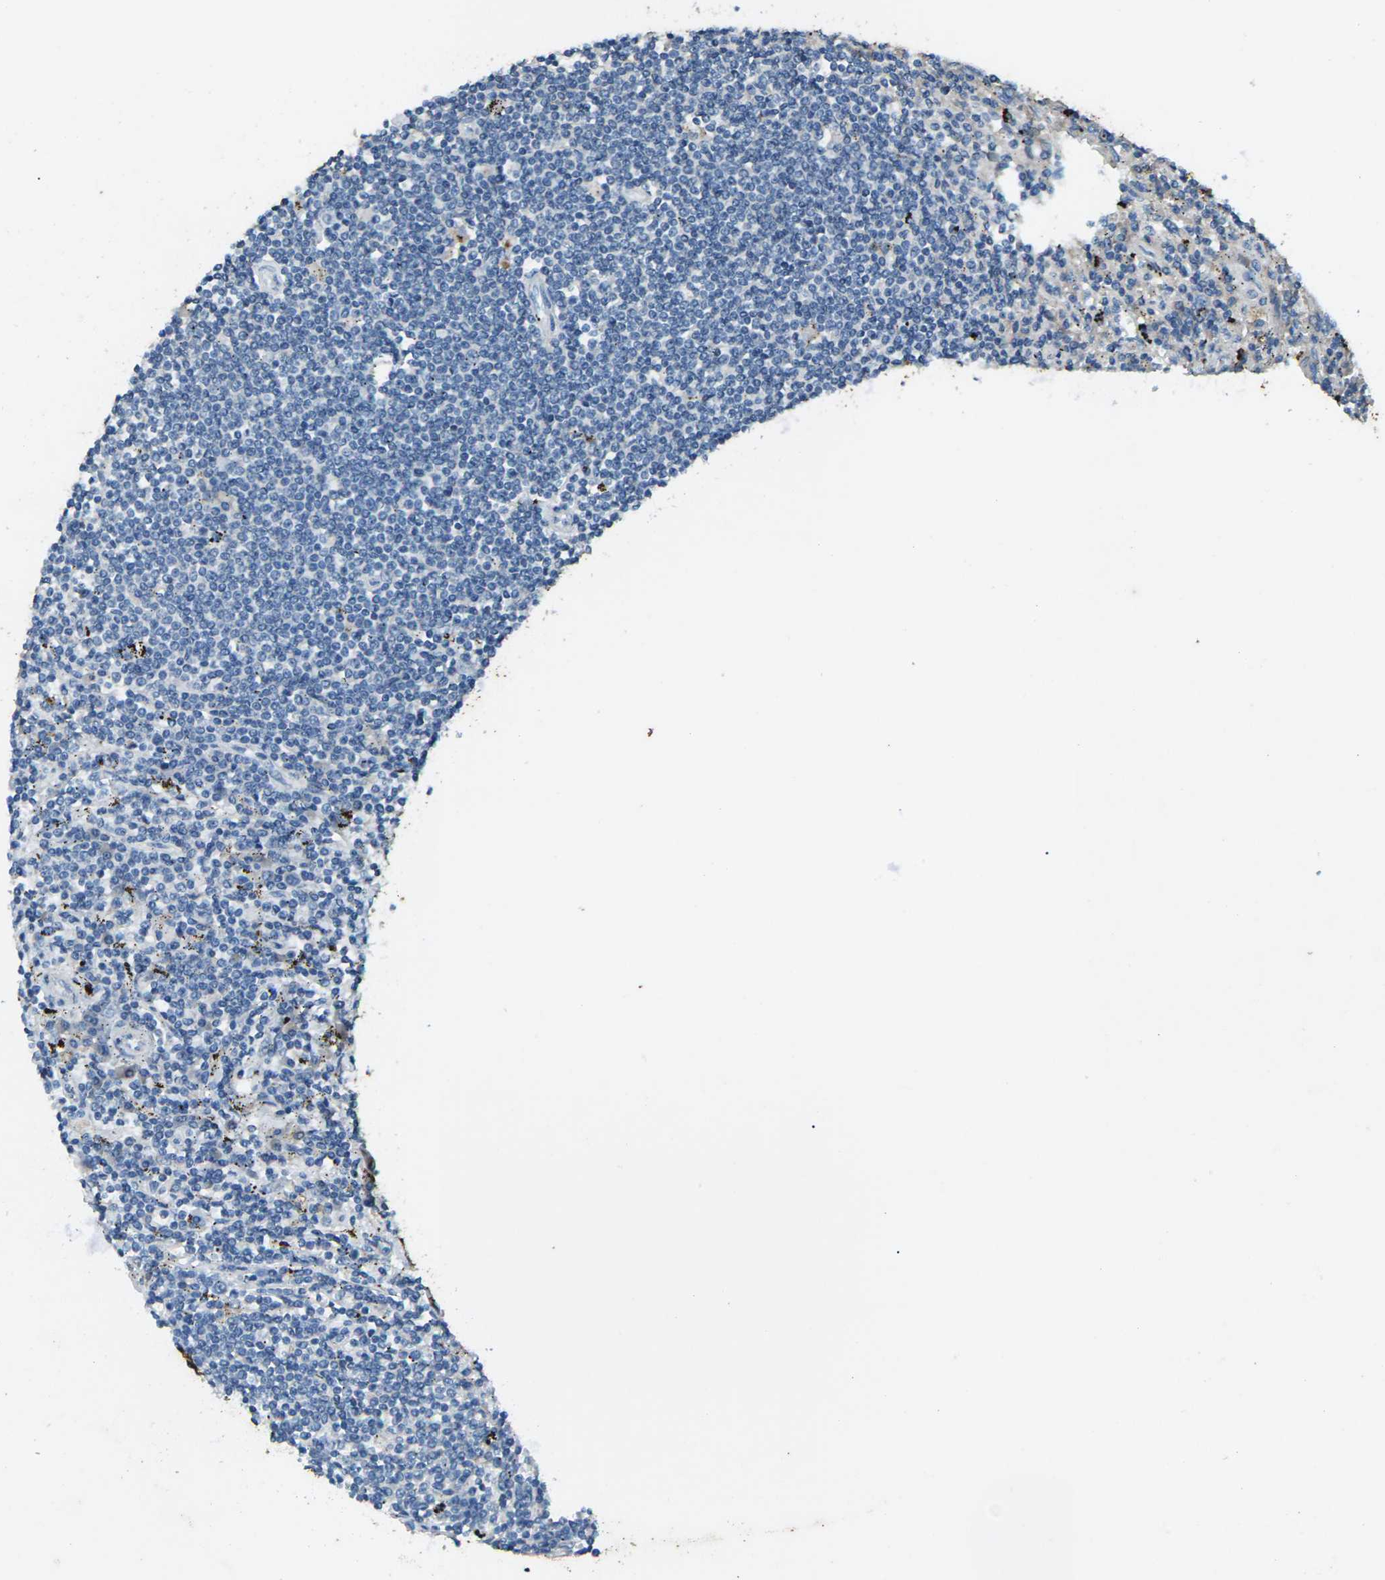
{"staining": {"intensity": "negative", "quantity": "none", "location": "none"}, "tissue": "lymphoma", "cell_type": "Tumor cells", "image_type": "cancer", "snomed": [{"axis": "morphology", "description": "Malignant lymphoma, non-Hodgkin's type, Low grade"}, {"axis": "topography", "description": "Spleen"}], "caption": "High power microscopy histopathology image of an immunohistochemistry (IHC) photomicrograph of malignant lymphoma, non-Hodgkin's type (low-grade), revealing no significant staining in tumor cells.", "gene": "SIGLEC14", "patient": {"sex": "male", "age": 76}}